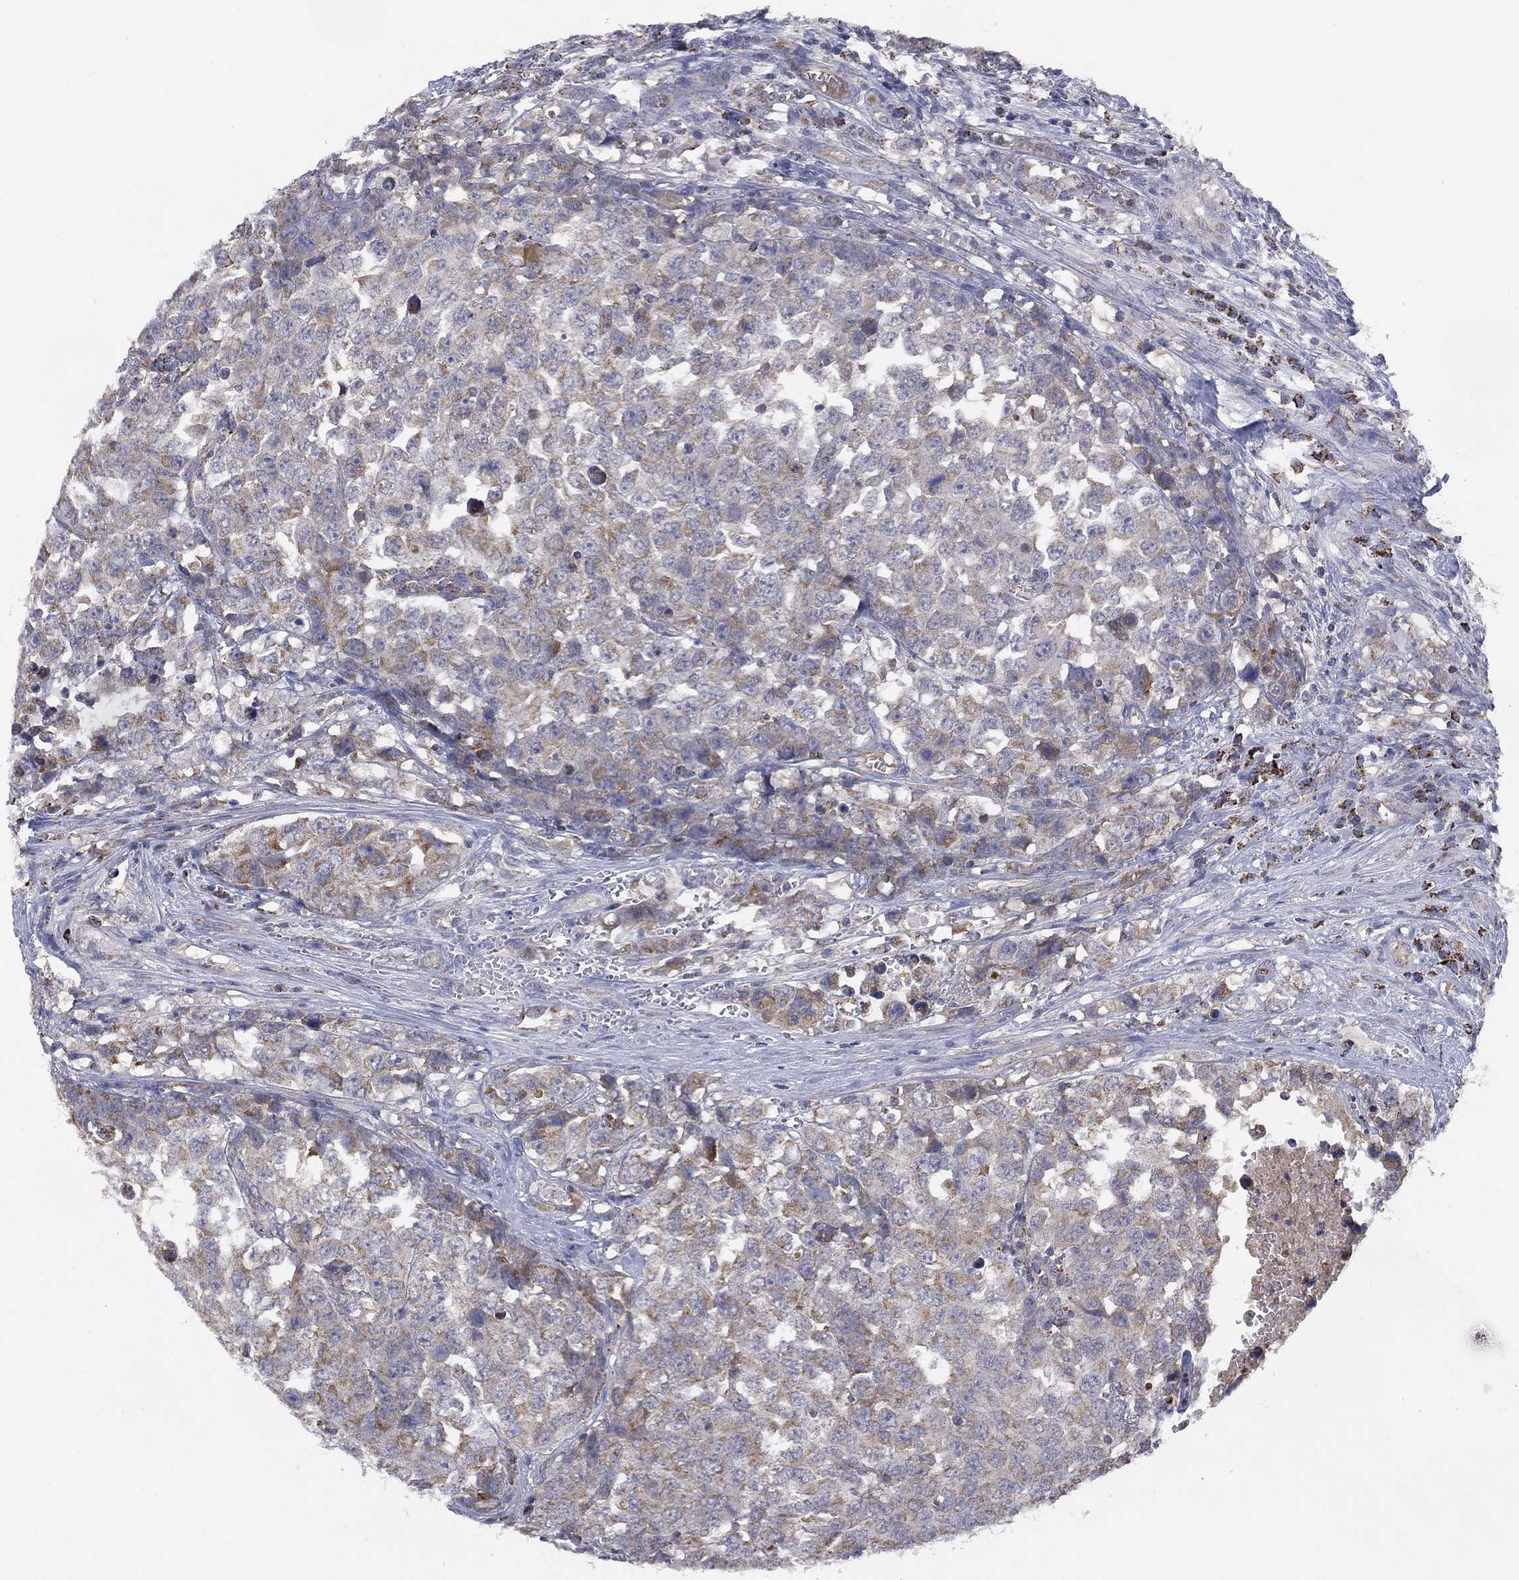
{"staining": {"intensity": "weak", "quantity": "<25%", "location": "cytoplasmic/membranous"}, "tissue": "testis cancer", "cell_type": "Tumor cells", "image_type": "cancer", "snomed": [{"axis": "morphology", "description": "Carcinoma, Embryonal, NOS"}, {"axis": "topography", "description": "Testis"}], "caption": "Immunohistochemical staining of testis cancer (embryonal carcinoma) reveals no significant expression in tumor cells.", "gene": "PPP2R5A", "patient": {"sex": "male", "age": 23}}